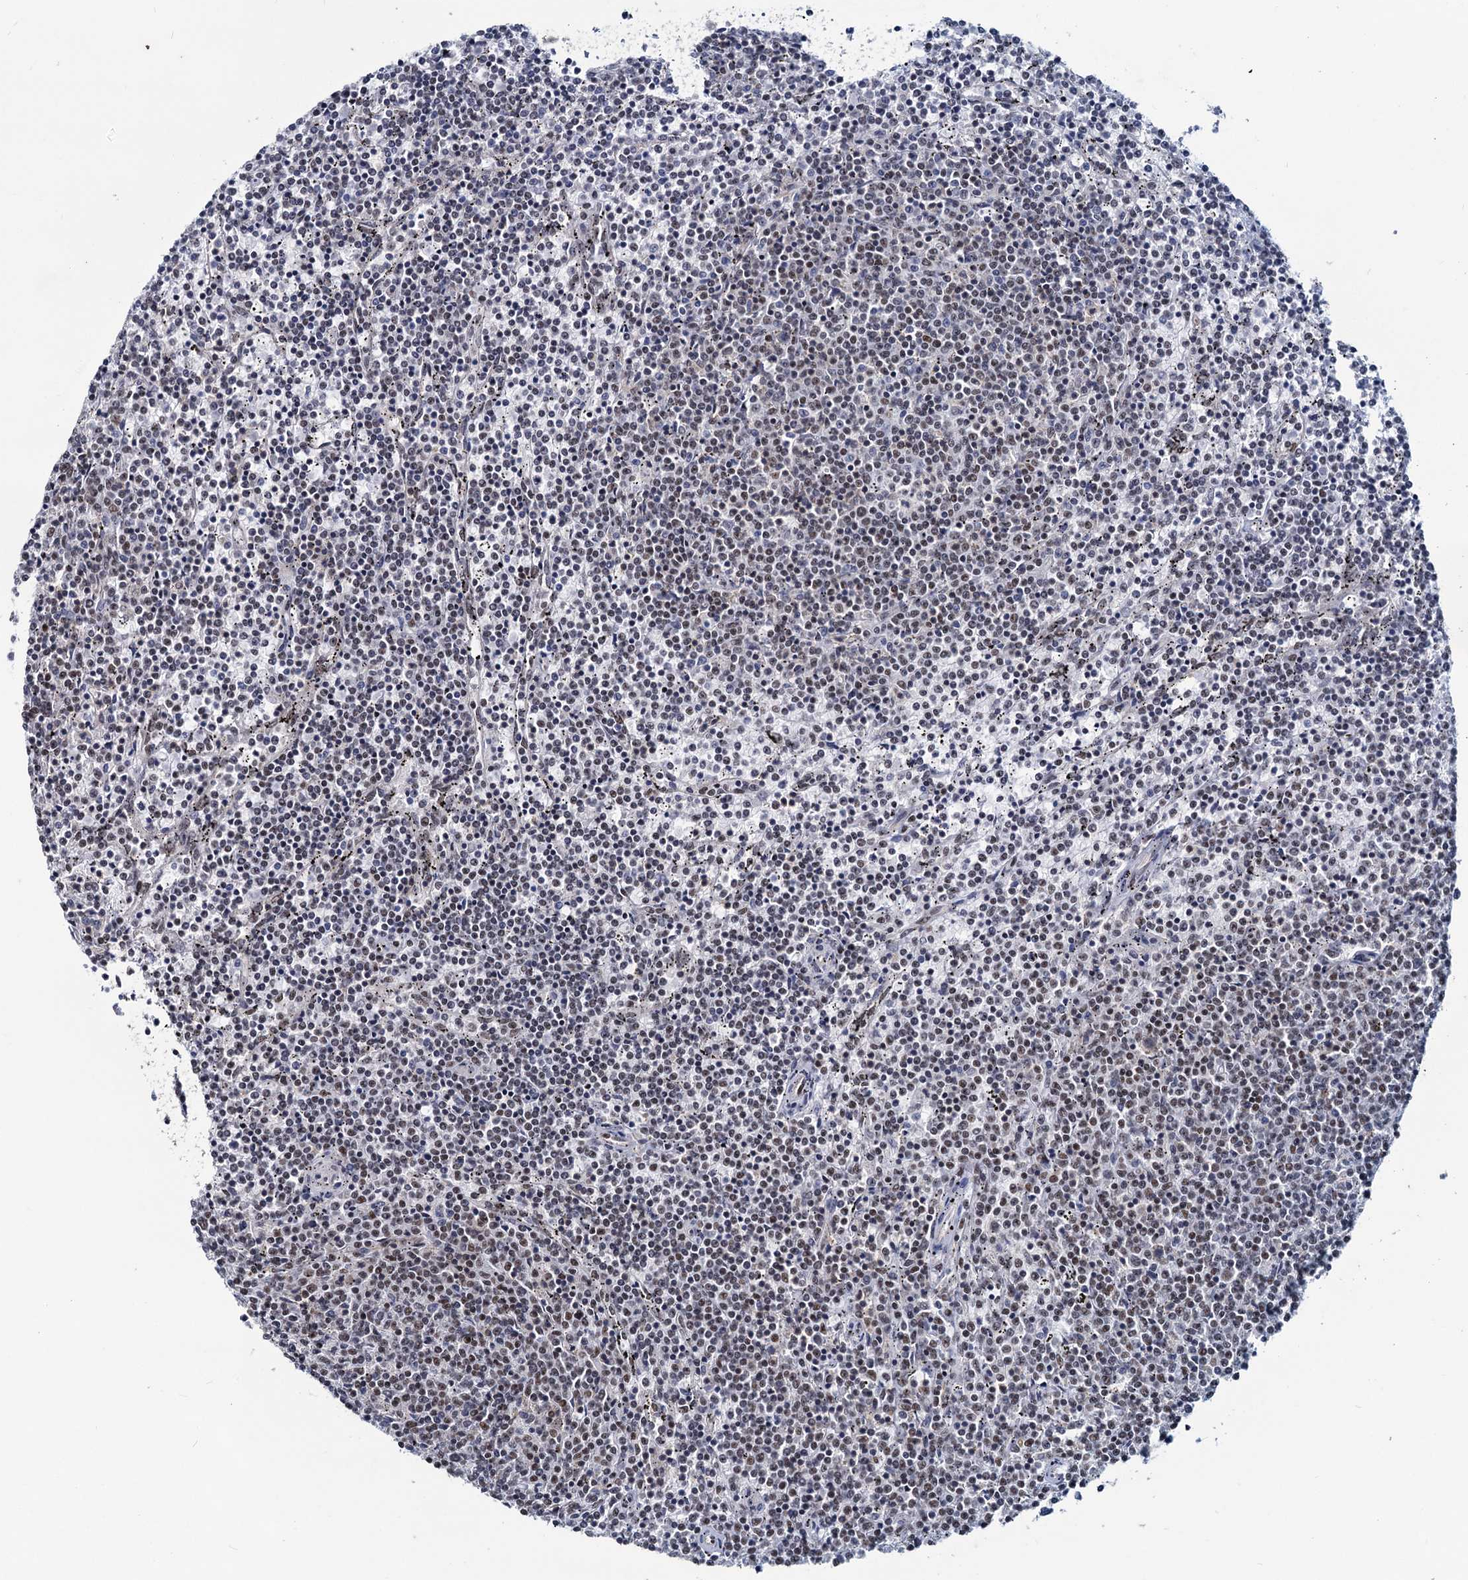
{"staining": {"intensity": "weak", "quantity": "<25%", "location": "nuclear"}, "tissue": "lymphoma", "cell_type": "Tumor cells", "image_type": "cancer", "snomed": [{"axis": "morphology", "description": "Malignant lymphoma, non-Hodgkin's type, Low grade"}, {"axis": "topography", "description": "Spleen"}], "caption": "The IHC micrograph has no significant expression in tumor cells of lymphoma tissue.", "gene": "METTL14", "patient": {"sex": "female", "age": 50}}